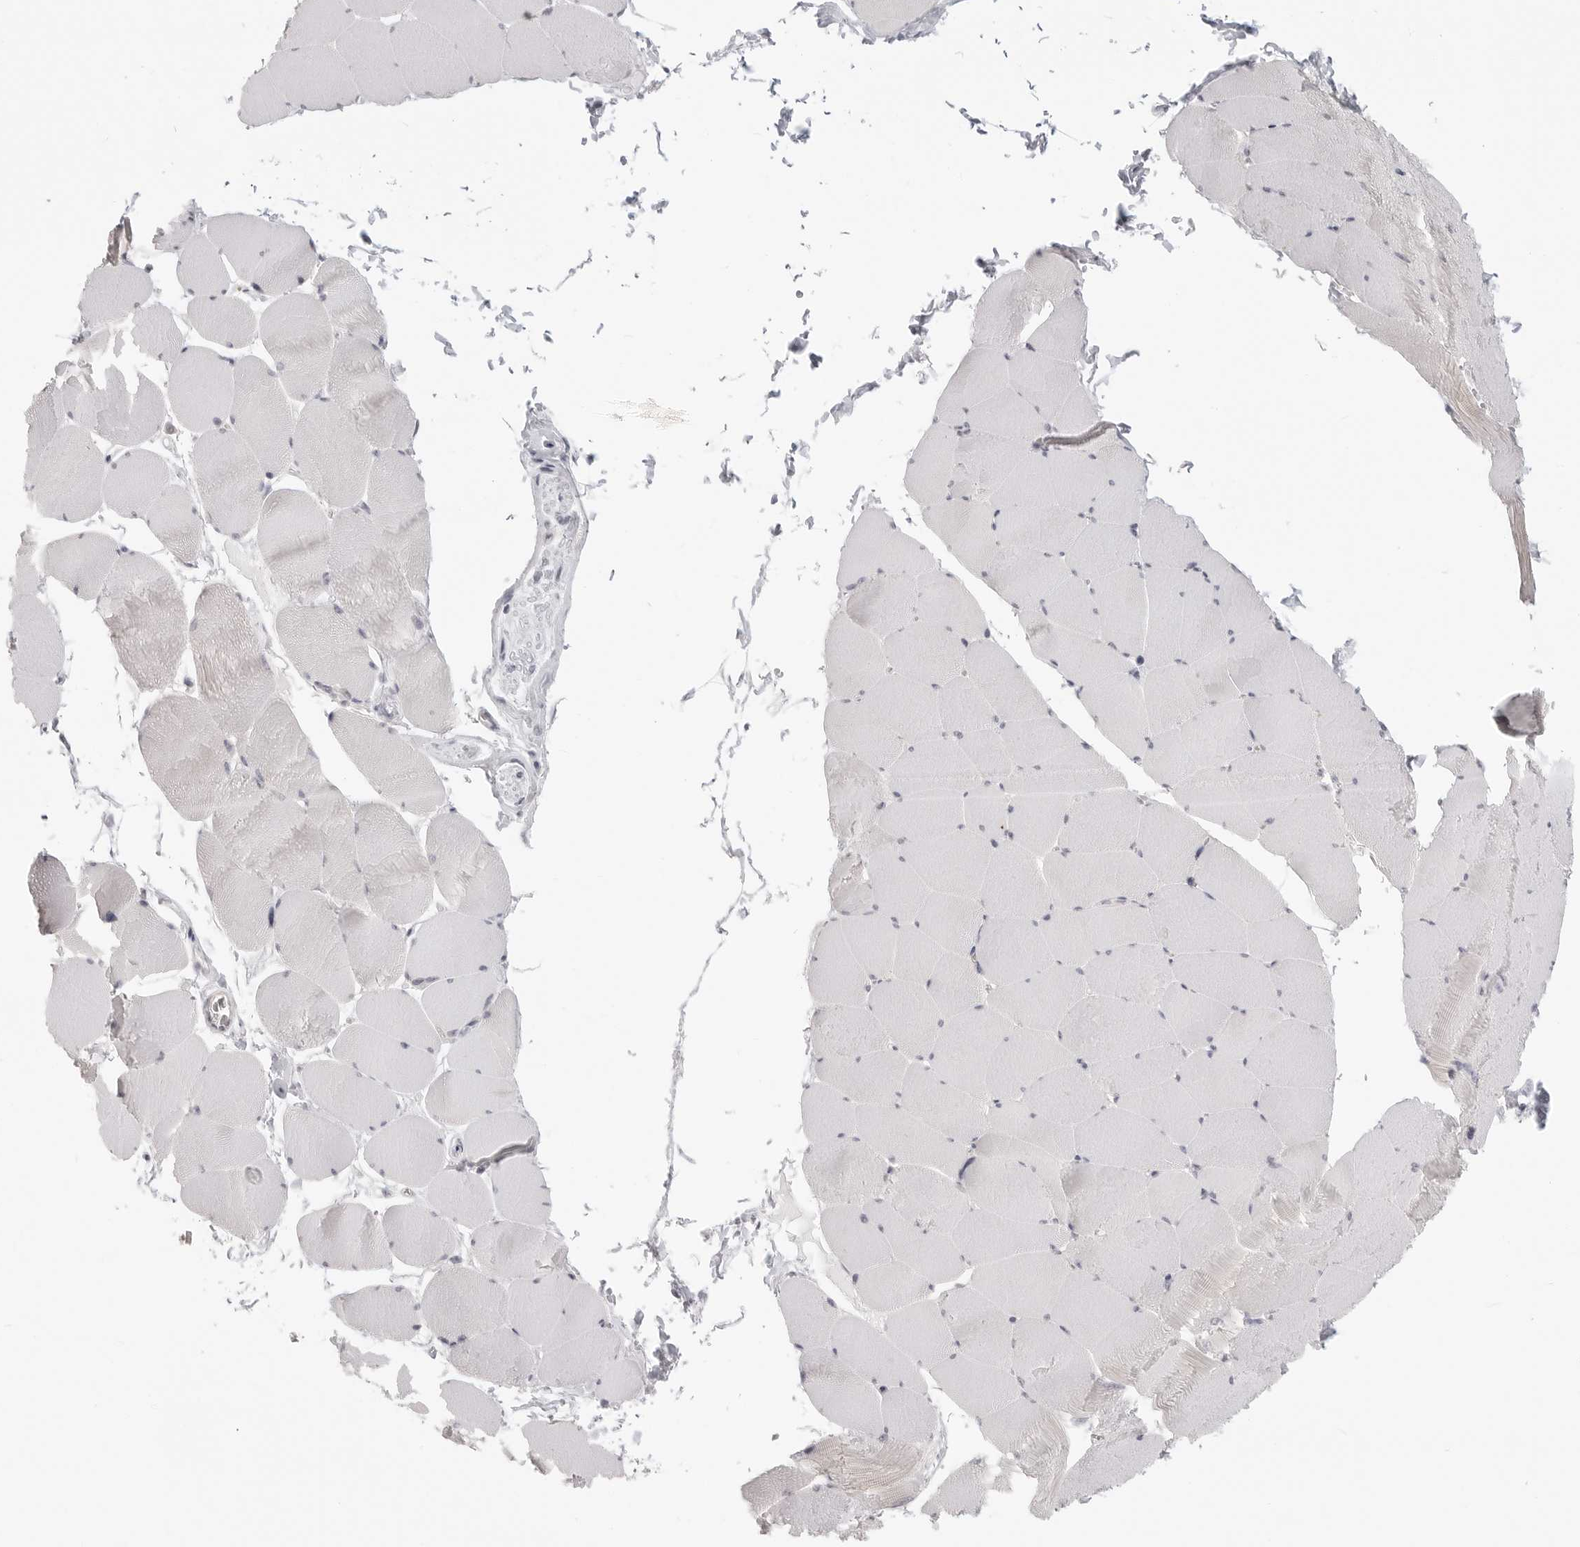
{"staining": {"intensity": "negative", "quantity": "none", "location": "none"}, "tissue": "skeletal muscle", "cell_type": "Myocytes", "image_type": "normal", "snomed": [{"axis": "morphology", "description": "Normal tissue, NOS"}, {"axis": "topography", "description": "Skeletal muscle"}], "caption": "An immunohistochemistry (IHC) micrograph of normal skeletal muscle is shown. There is no staining in myocytes of skeletal muscle.", "gene": "KLK11", "patient": {"sex": "male", "age": 62}}